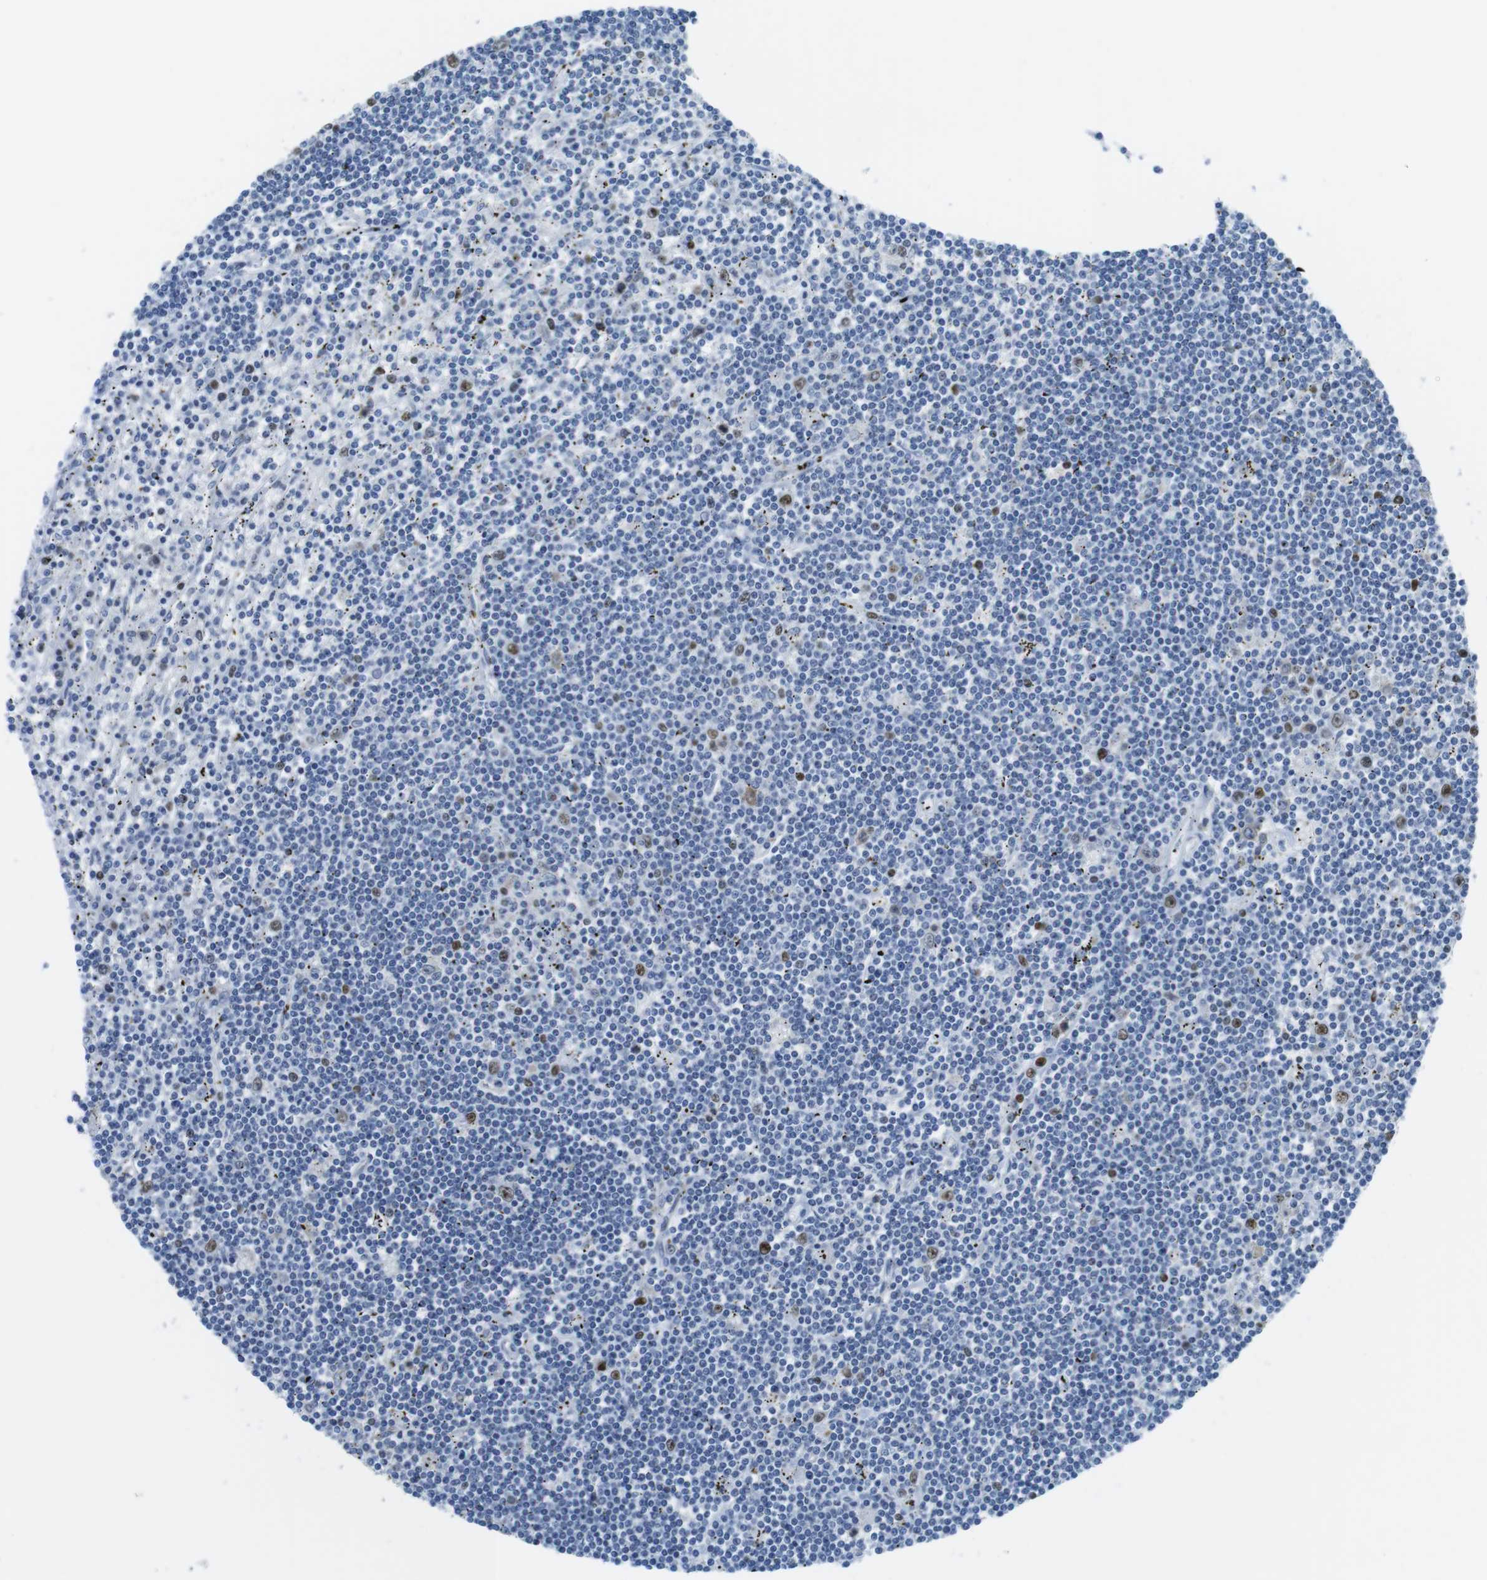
{"staining": {"intensity": "strong", "quantity": "<25%", "location": "nuclear"}, "tissue": "lymphoma", "cell_type": "Tumor cells", "image_type": "cancer", "snomed": [{"axis": "morphology", "description": "Malignant lymphoma, non-Hodgkin's type, Low grade"}, {"axis": "topography", "description": "Spleen"}], "caption": "A medium amount of strong nuclear positivity is appreciated in about <25% of tumor cells in malignant lymphoma, non-Hodgkin's type (low-grade) tissue.", "gene": "CHAF1A", "patient": {"sex": "male", "age": 76}}